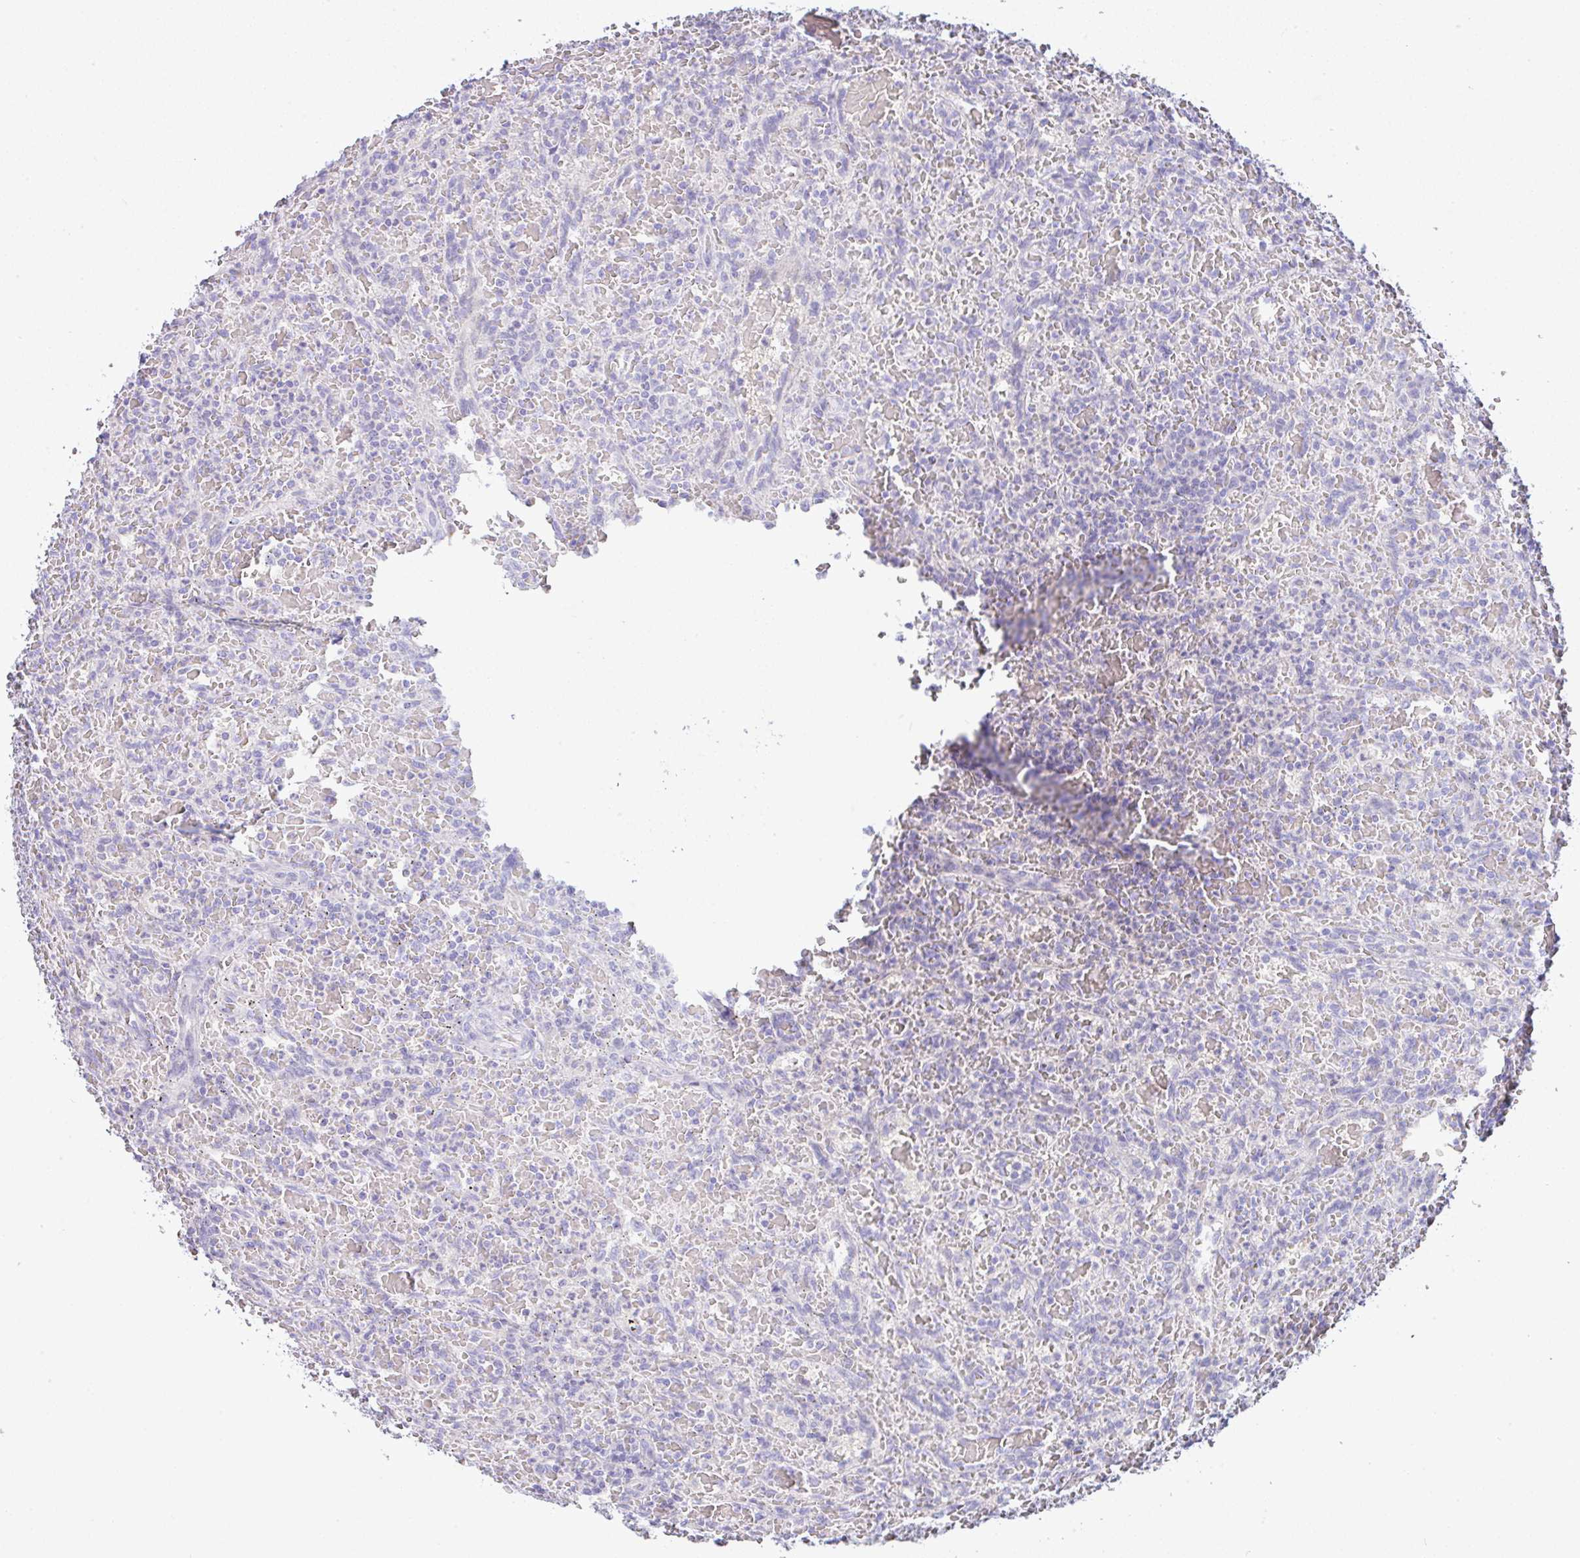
{"staining": {"intensity": "negative", "quantity": "none", "location": "none"}, "tissue": "lymphoma", "cell_type": "Tumor cells", "image_type": "cancer", "snomed": [{"axis": "morphology", "description": "Malignant lymphoma, non-Hodgkin's type, Low grade"}, {"axis": "topography", "description": "Spleen"}], "caption": "The immunohistochemistry (IHC) histopathology image has no significant staining in tumor cells of lymphoma tissue. (DAB (3,3'-diaminobenzidine) IHC with hematoxylin counter stain).", "gene": "SERPINE3", "patient": {"sex": "female", "age": 64}}